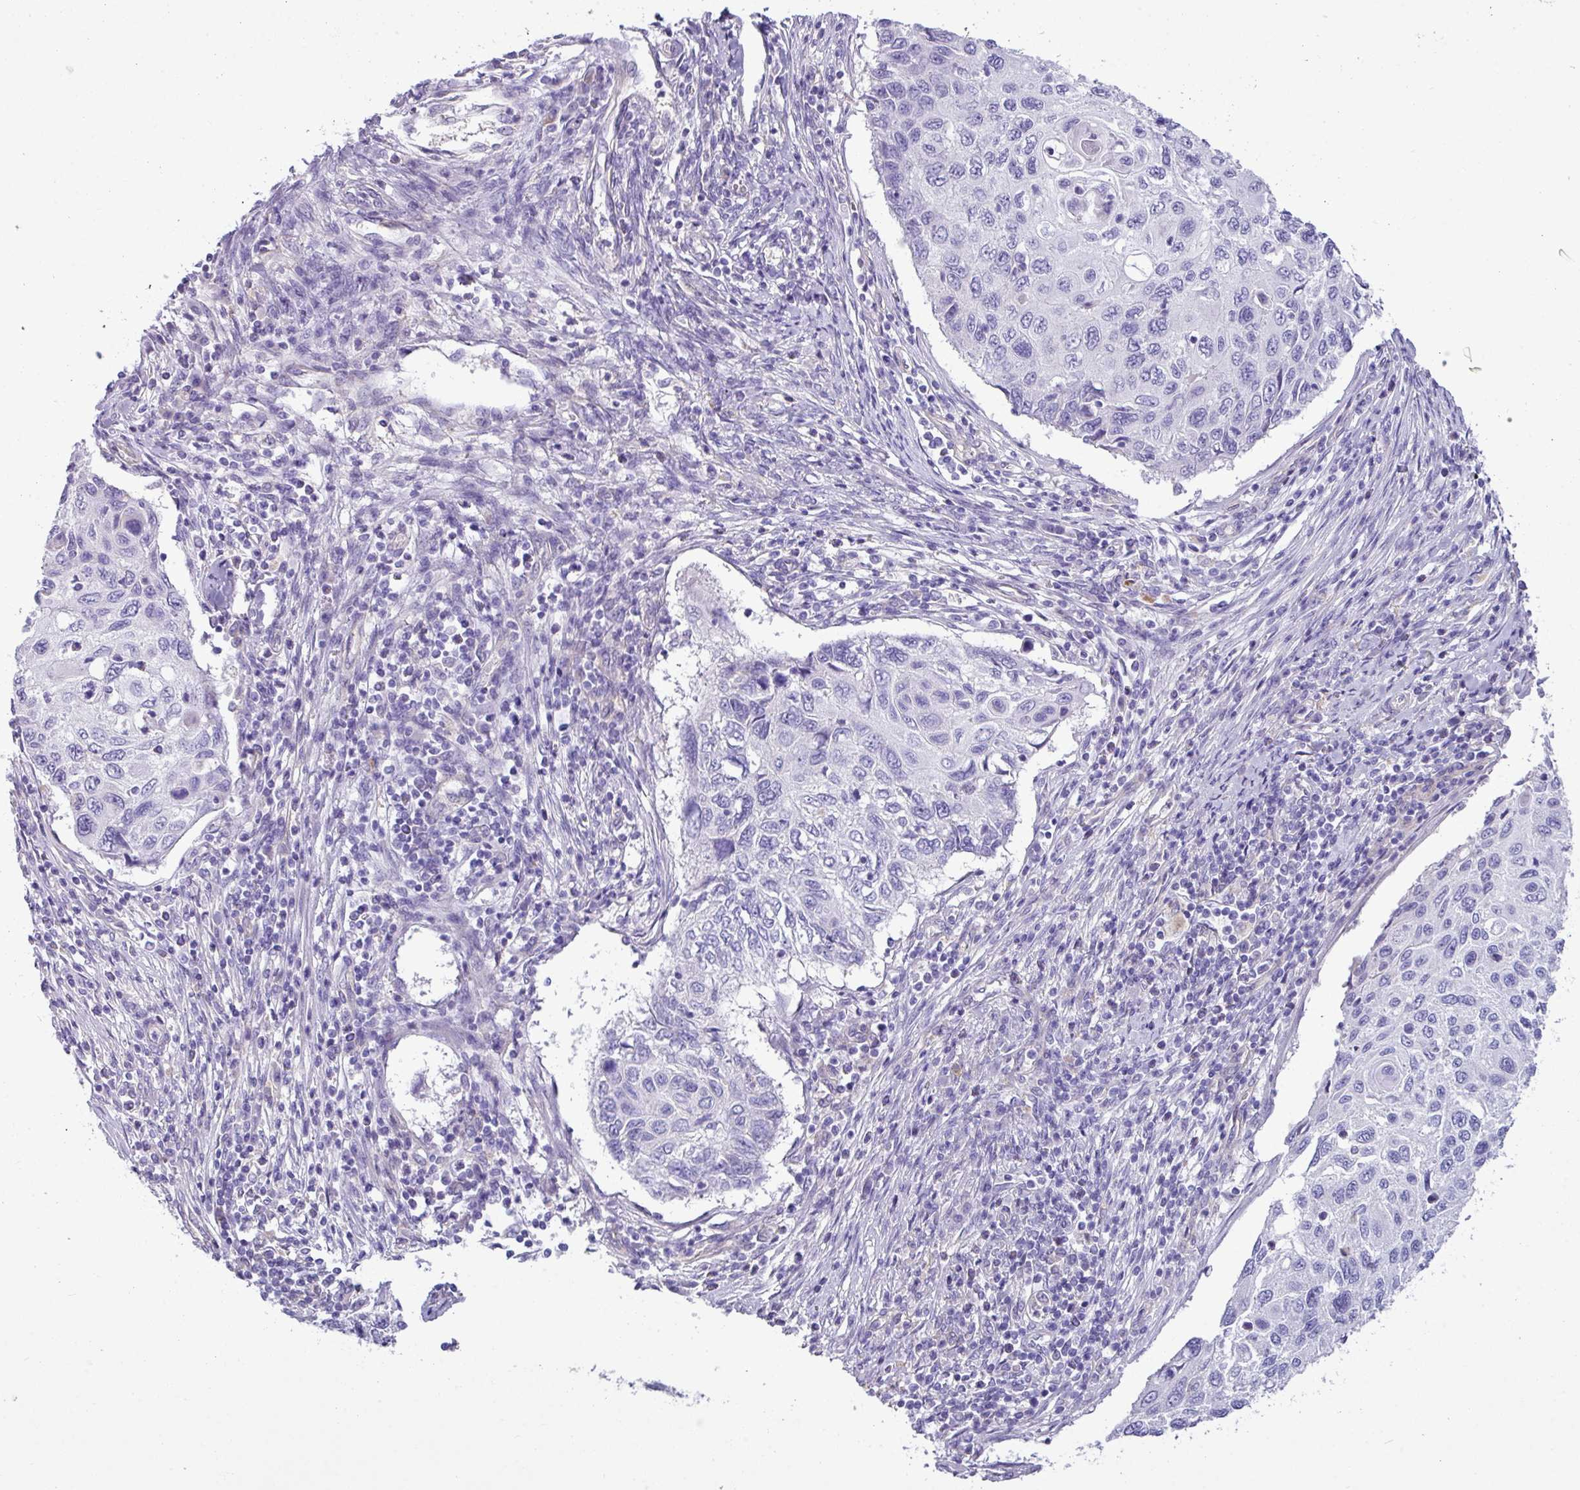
{"staining": {"intensity": "negative", "quantity": "none", "location": "none"}, "tissue": "cervical cancer", "cell_type": "Tumor cells", "image_type": "cancer", "snomed": [{"axis": "morphology", "description": "Squamous cell carcinoma, NOS"}, {"axis": "topography", "description": "Cervix"}], "caption": "Immunohistochemistry (IHC) of cervical cancer shows no positivity in tumor cells.", "gene": "KIRREL3", "patient": {"sex": "female", "age": 70}}